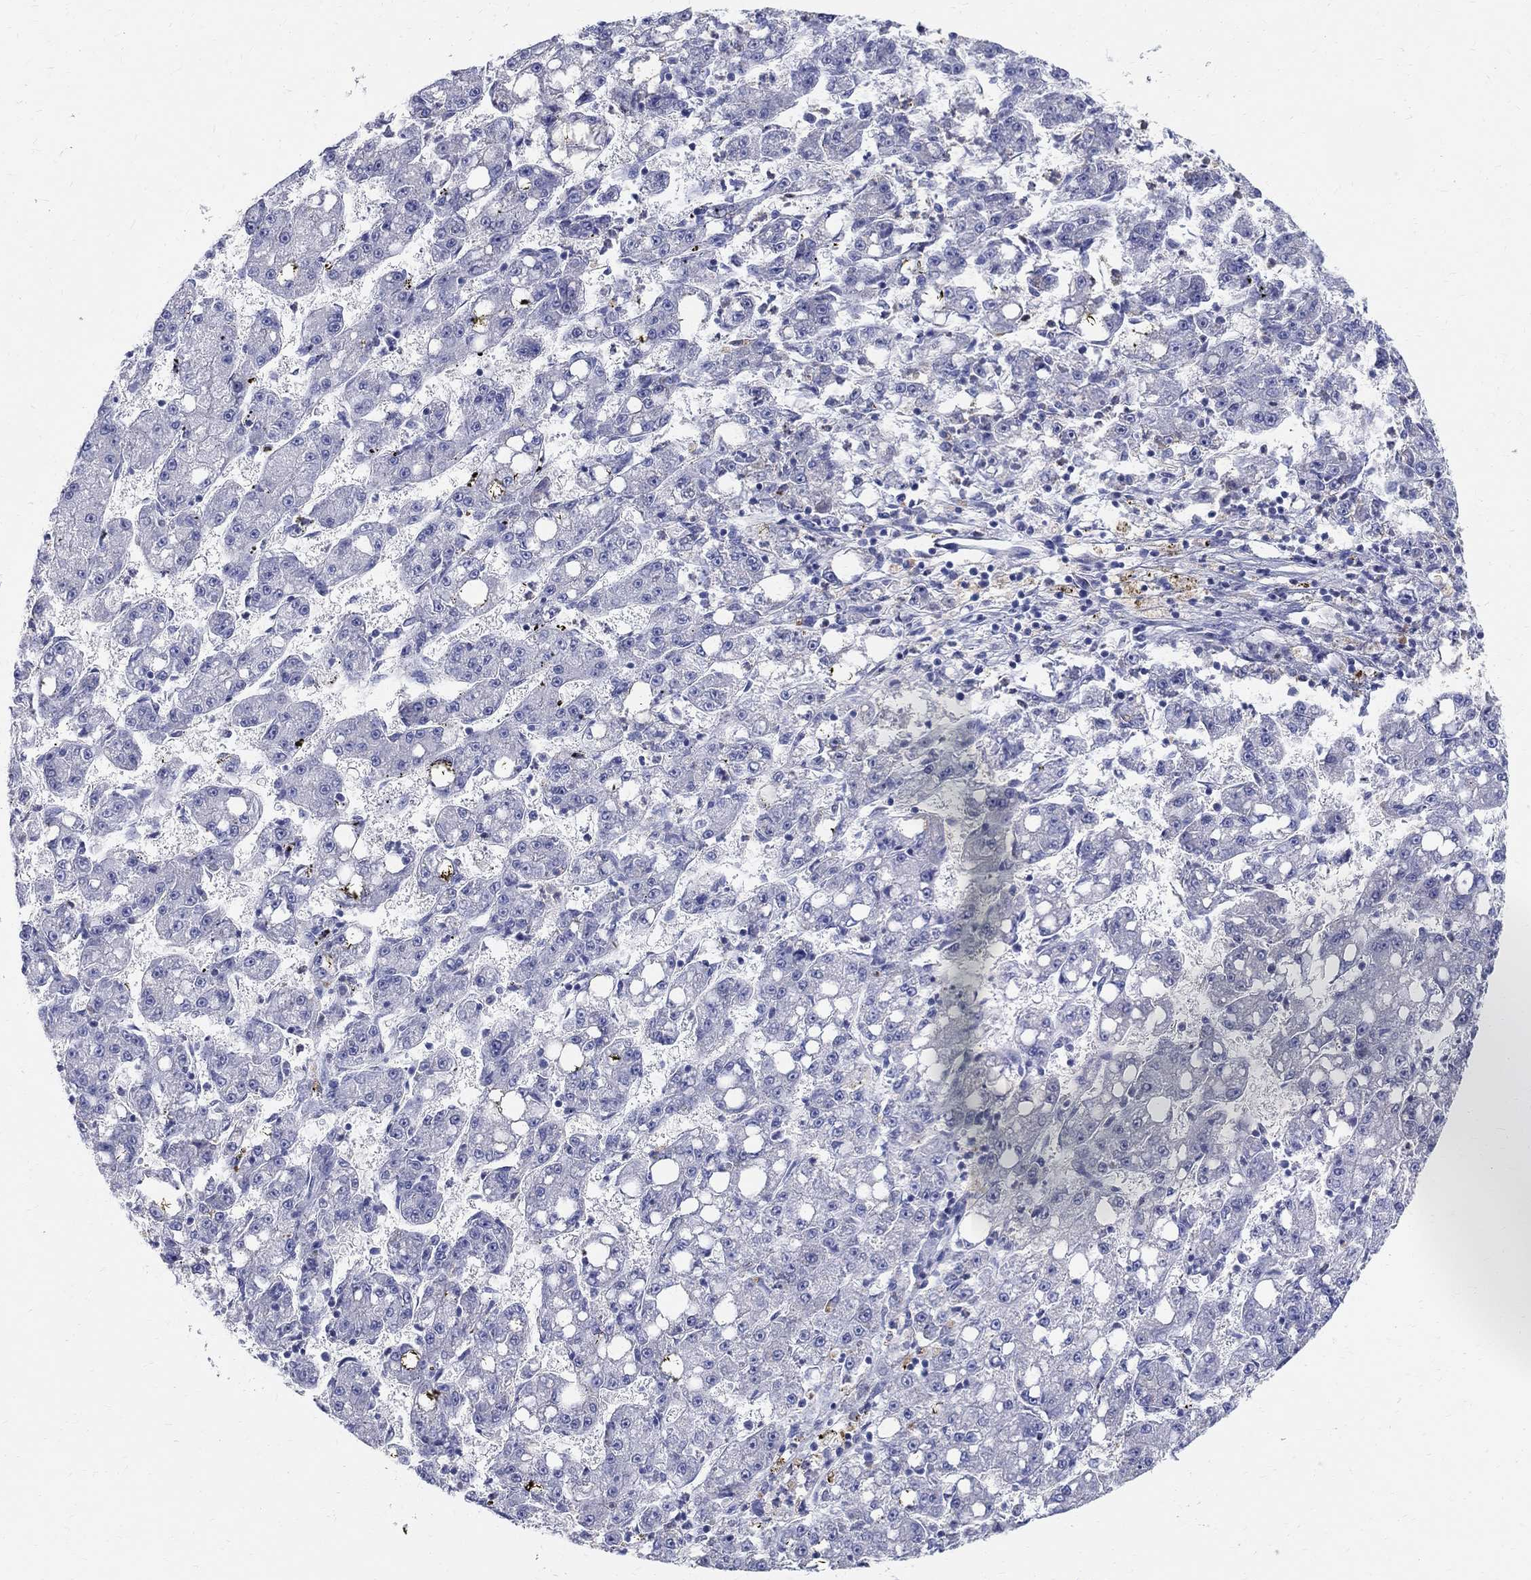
{"staining": {"intensity": "negative", "quantity": "none", "location": "none"}, "tissue": "liver cancer", "cell_type": "Tumor cells", "image_type": "cancer", "snomed": [{"axis": "morphology", "description": "Carcinoma, Hepatocellular, NOS"}, {"axis": "topography", "description": "Liver"}], "caption": "Tumor cells show no significant protein positivity in liver hepatocellular carcinoma.", "gene": "SOX2", "patient": {"sex": "female", "age": 65}}